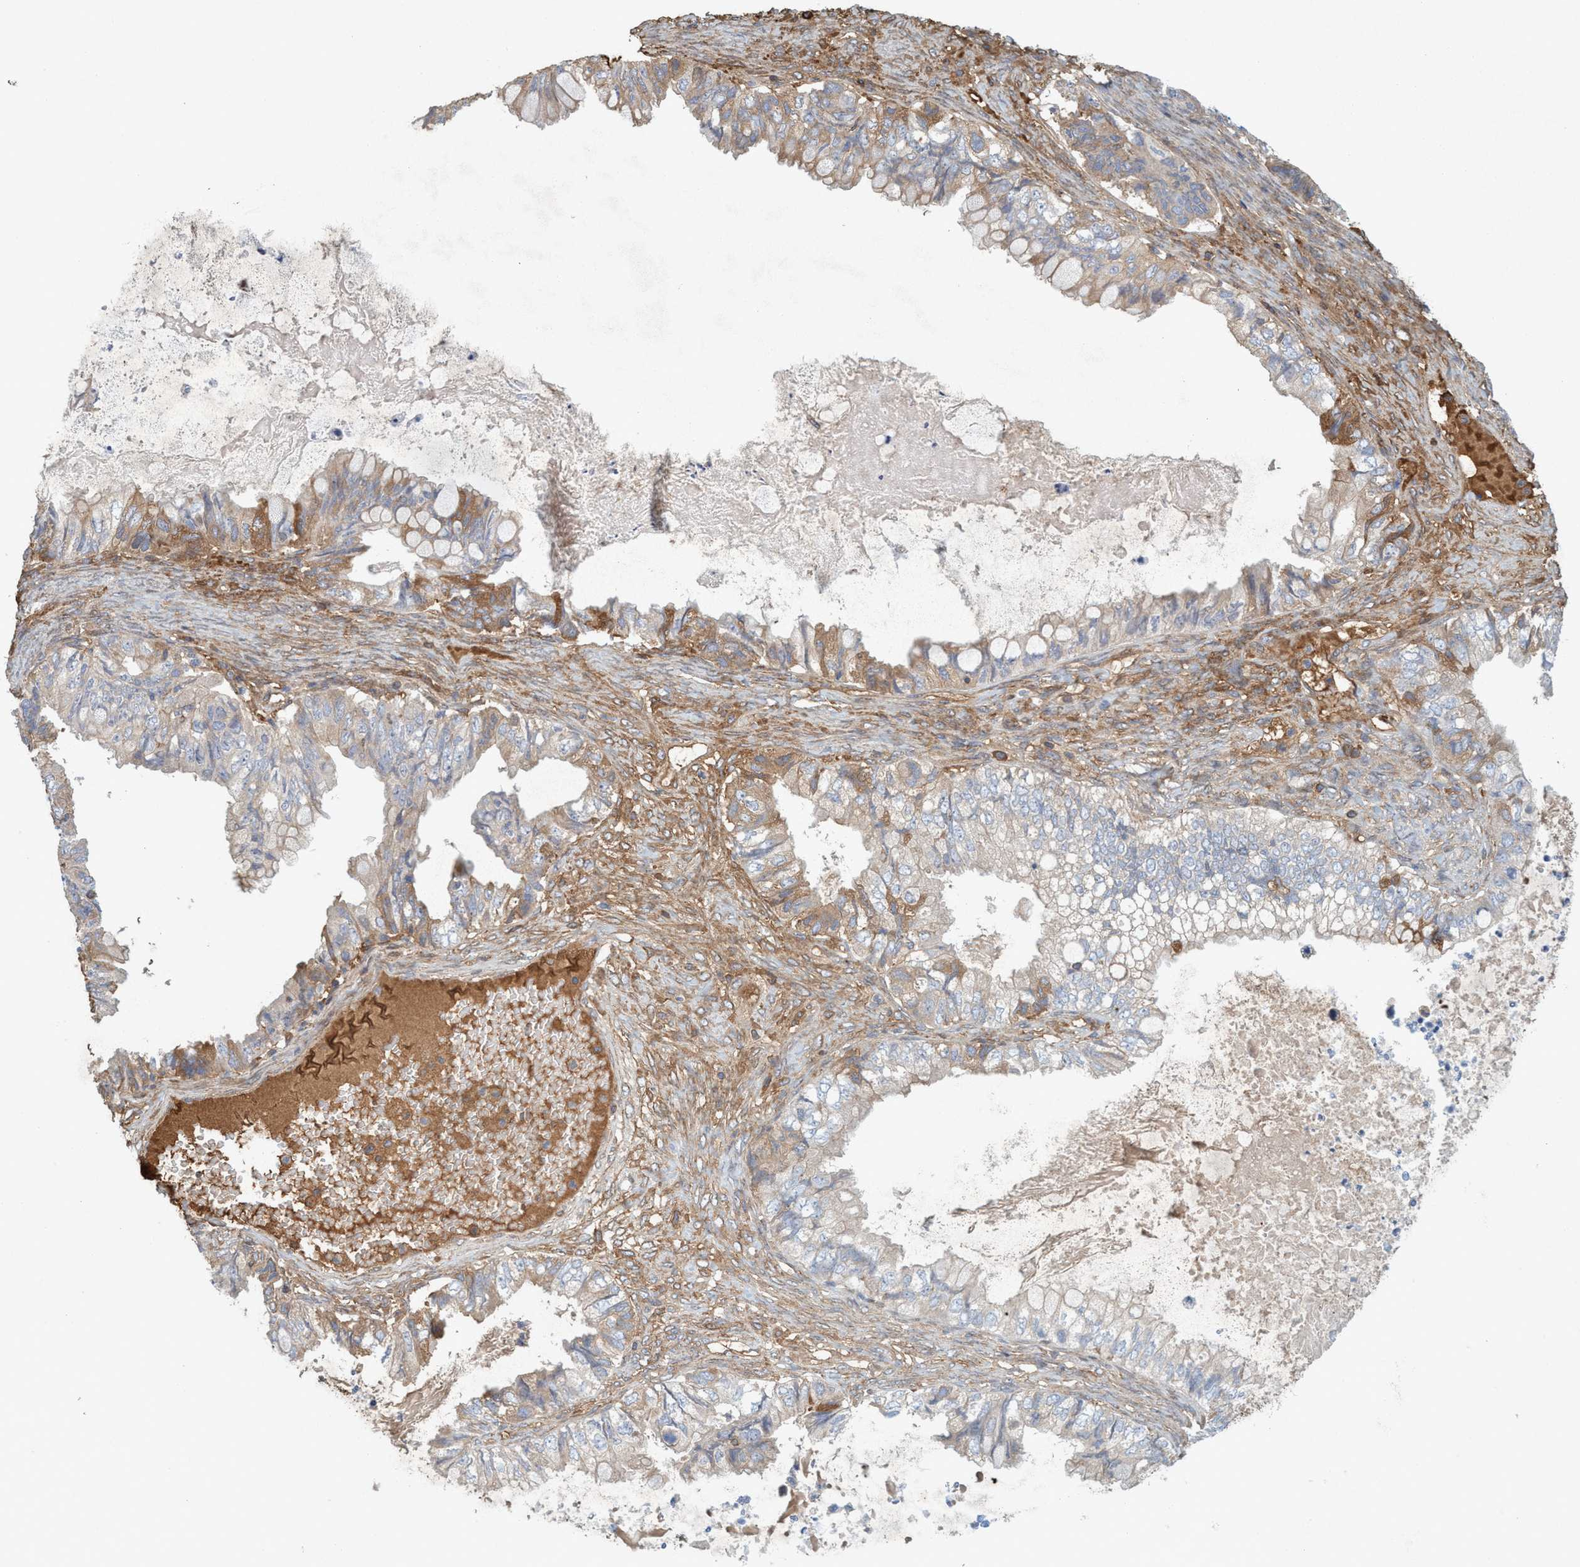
{"staining": {"intensity": "weak", "quantity": ">75%", "location": "cytoplasmic/membranous"}, "tissue": "ovarian cancer", "cell_type": "Tumor cells", "image_type": "cancer", "snomed": [{"axis": "morphology", "description": "Cystadenocarcinoma, mucinous, NOS"}, {"axis": "topography", "description": "Ovary"}], "caption": "Tumor cells display low levels of weak cytoplasmic/membranous expression in about >75% of cells in ovarian cancer. The staining was performed using DAB, with brown indicating positive protein expression. Nuclei are stained blue with hematoxylin.", "gene": "SPECC1", "patient": {"sex": "female", "age": 80}}